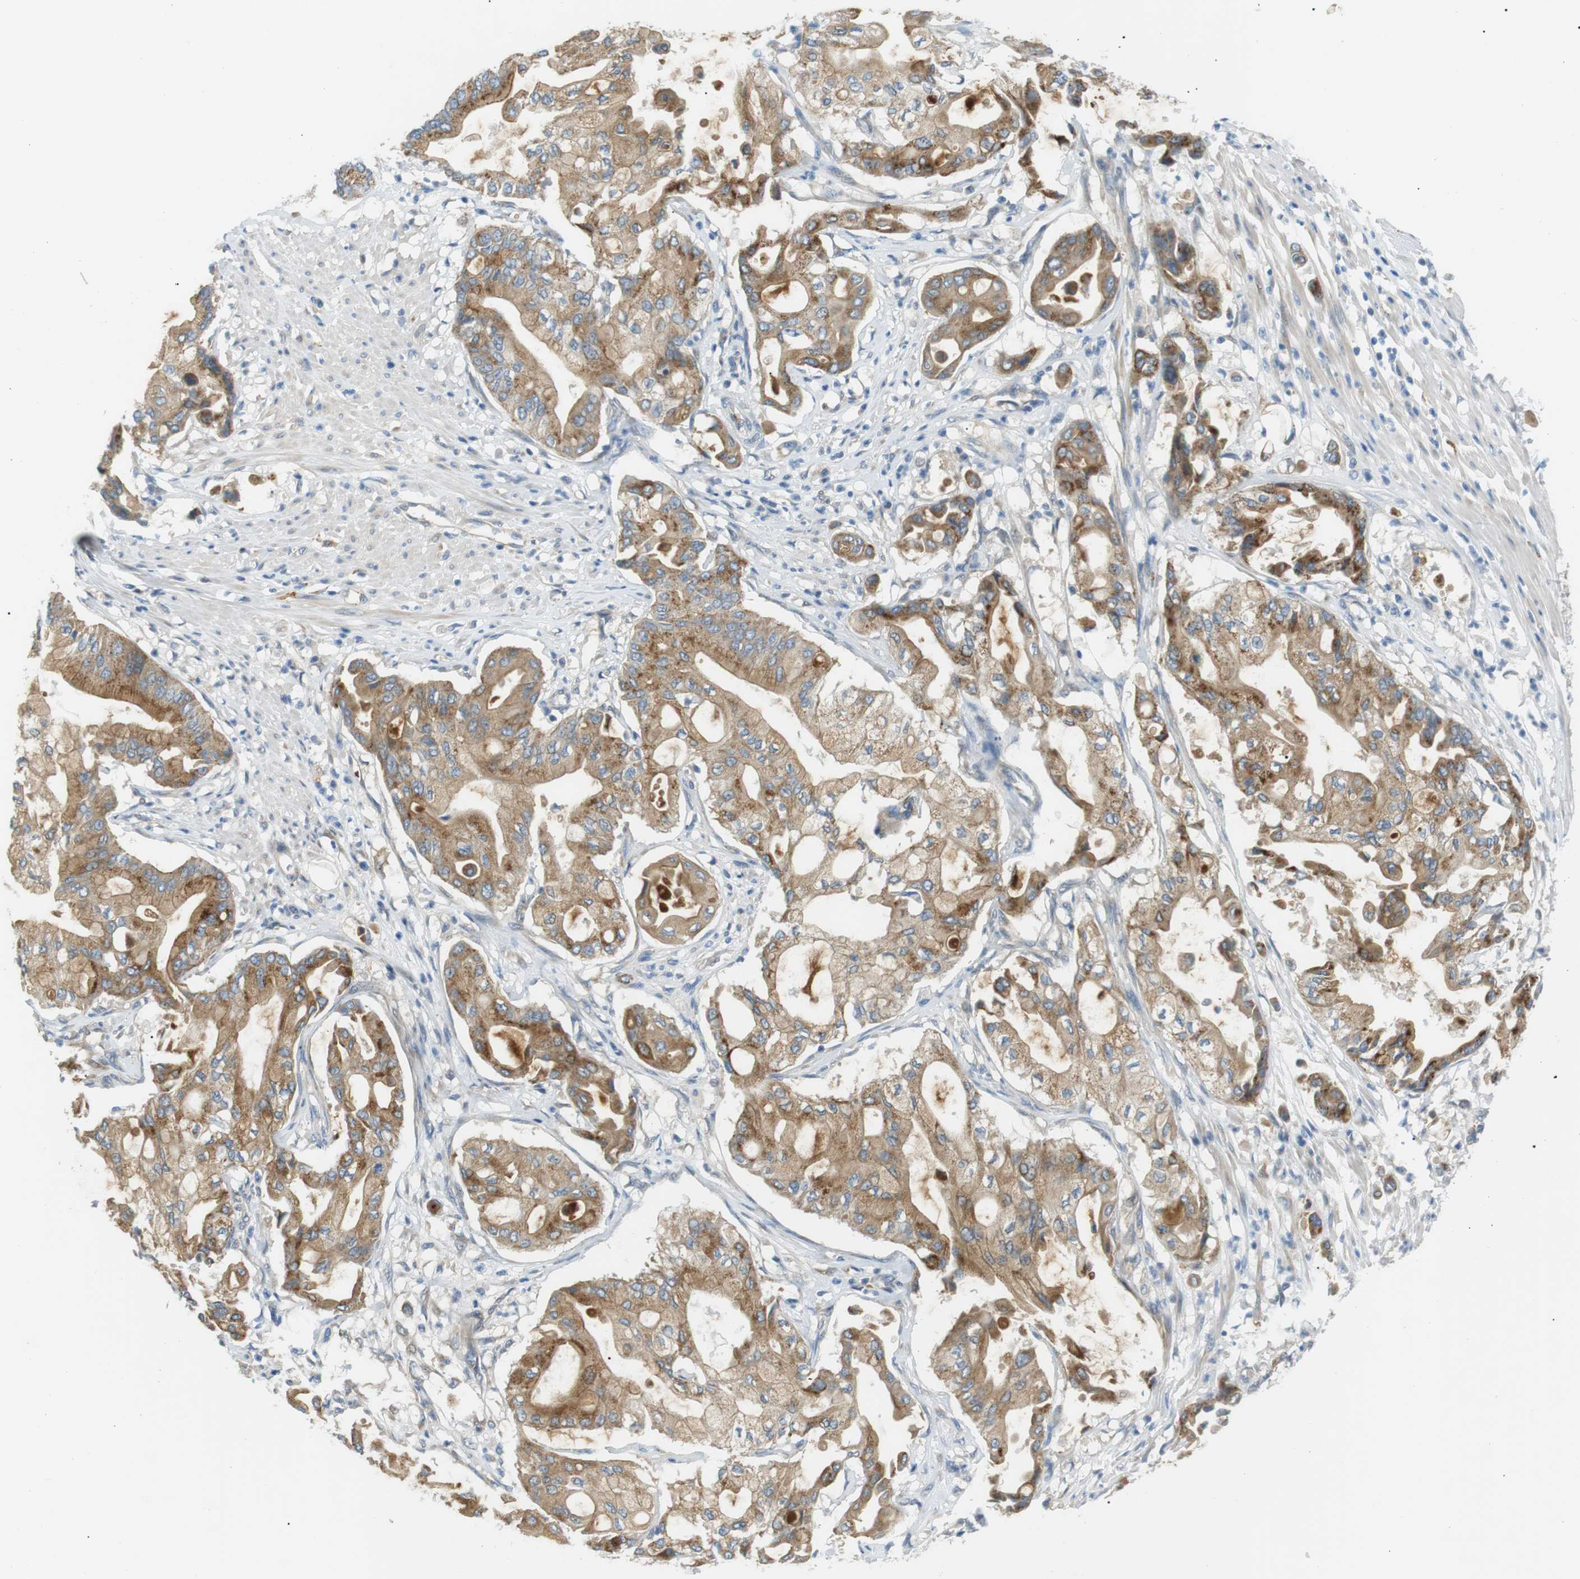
{"staining": {"intensity": "moderate", "quantity": ">75%", "location": "cytoplasmic/membranous"}, "tissue": "pancreatic cancer", "cell_type": "Tumor cells", "image_type": "cancer", "snomed": [{"axis": "morphology", "description": "Adenocarcinoma, NOS"}, {"axis": "morphology", "description": "Adenocarcinoma, metastatic, NOS"}, {"axis": "topography", "description": "Lymph node"}, {"axis": "topography", "description": "Pancreas"}, {"axis": "topography", "description": "Duodenum"}], "caption": "IHC of human metastatic adenocarcinoma (pancreatic) displays medium levels of moderate cytoplasmic/membranous positivity in approximately >75% of tumor cells.", "gene": "B4GALNT2", "patient": {"sex": "female", "age": 64}}